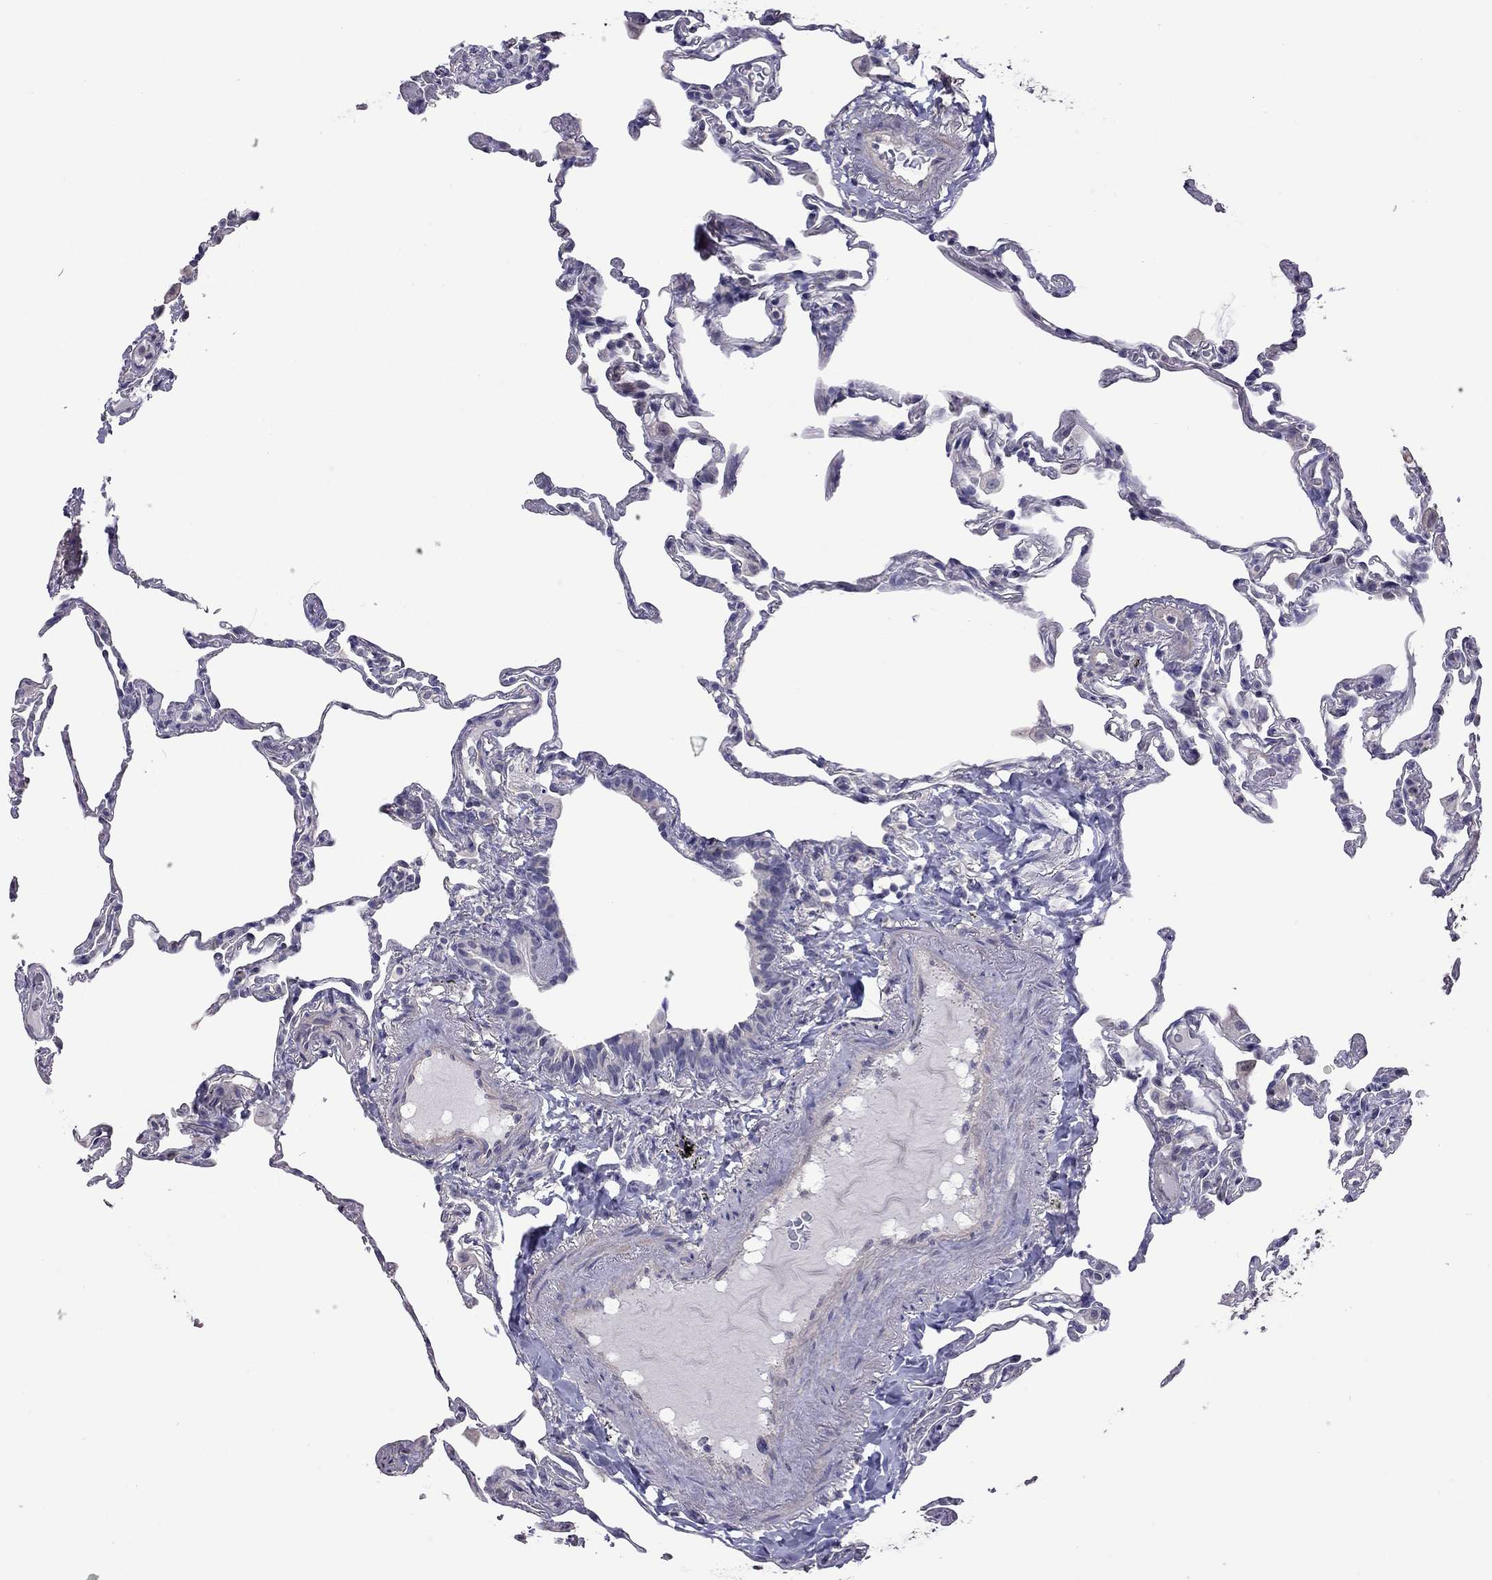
{"staining": {"intensity": "negative", "quantity": "none", "location": "none"}, "tissue": "lung", "cell_type": "Alveolar cells", "image_type": "normal", "snomed": [{"axis": "morphology", "description": "Normal tissue, NOS"}, {"axis": "topography", "description": "Lung"}], "caption": "This is a micrograph of immunohistochemistry (IHC) staining of normal lung, which shows no staining in alveolar cells.", "gene": "FEZ1", "patient": {"sex": "female", "age": 57}}